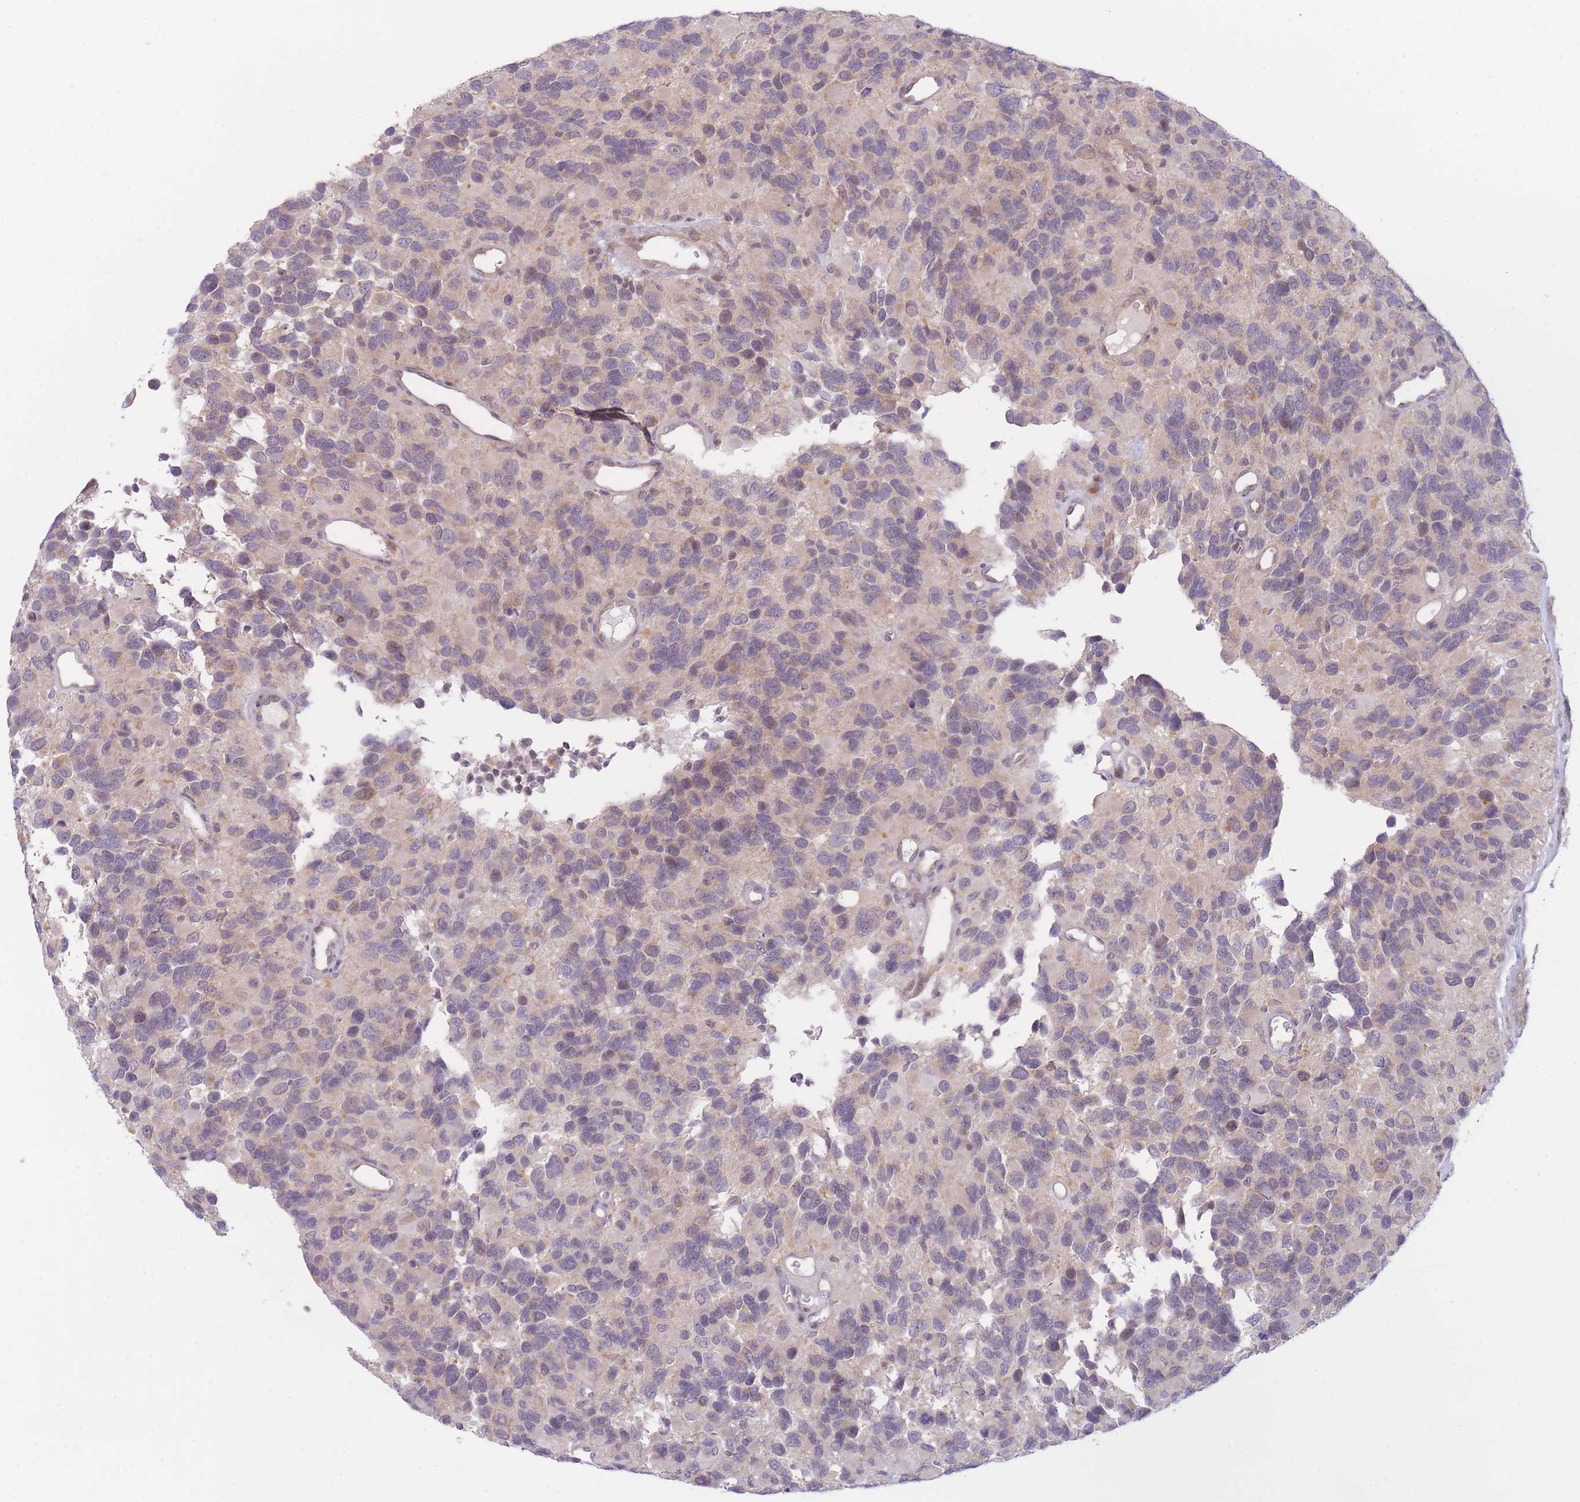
{"staining": {"intensity": "weak", "quantity": "<25%", "location": "nuclear"}, "tissue": "glioma", "cell_type": "Tumor cells", "image_type": "cancer", "snomed": [{"axis": "morphology", "description": "Glioma, malignant, High grade"}, {"axis": "topography", "description": "Brain"}], "caption": "Photomicrograph shows no protein positivity in tumor cells of glioma tissue.", "gene": "CDC25B", "patient": {"sex": "male", "age": 77}}